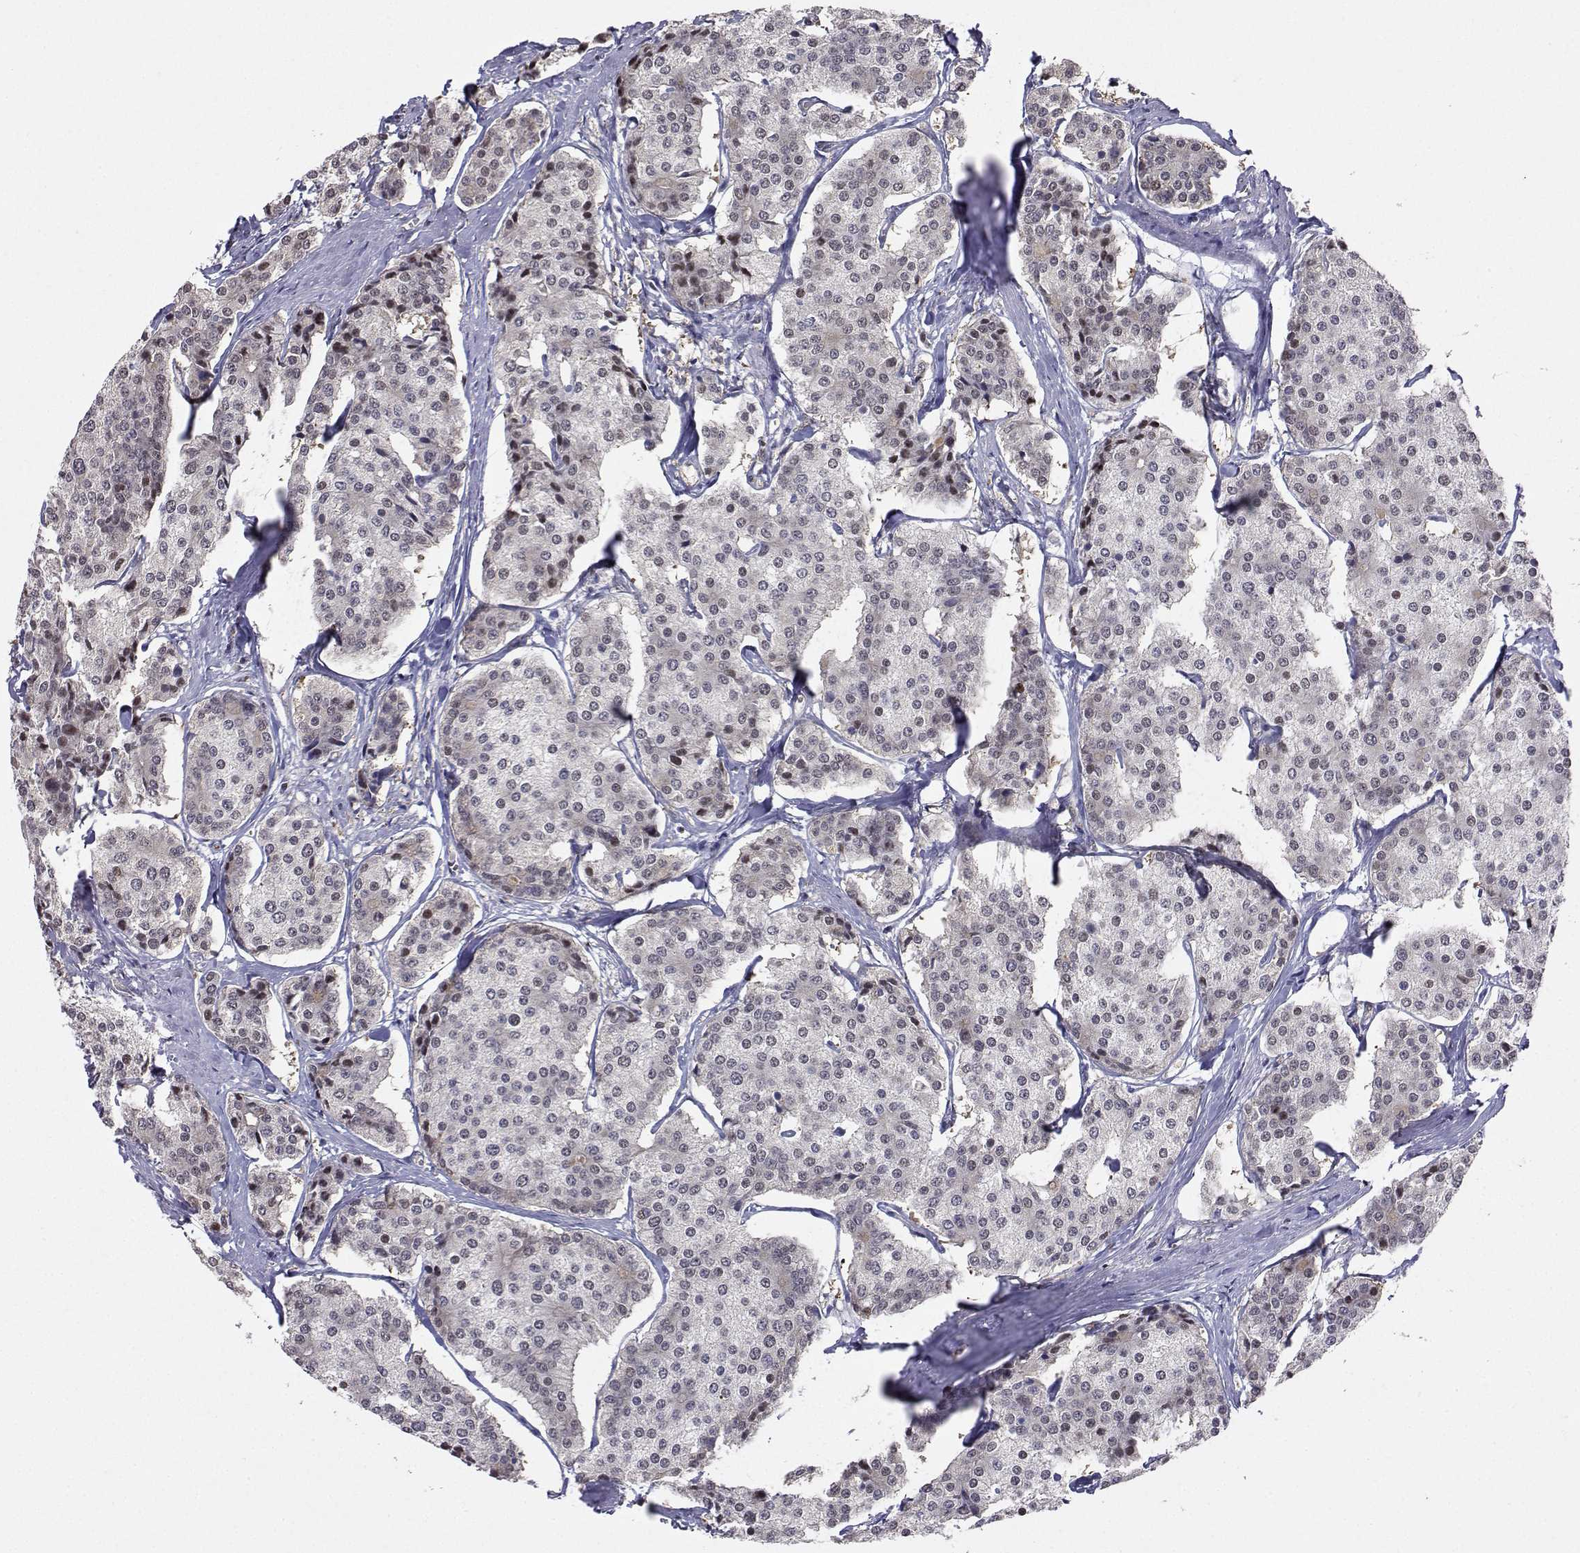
{"staining": {"intensity": "negative", "quantity": "none", "location": "none"}, "tissue": "carcinoid", "cell_type": "Tumor cells", "image_type": "cancer", "snomed": [{"axis": "morphology", "description": "Carcinoid, malignant, NOS"}, {"axis": "topography", "description": "Small intestine"}], "caption": "An image of human carcinoid is negative for staining in tumor cells.", "gene": "PKP2", "patient": {"sex": "female", "age": 65}}